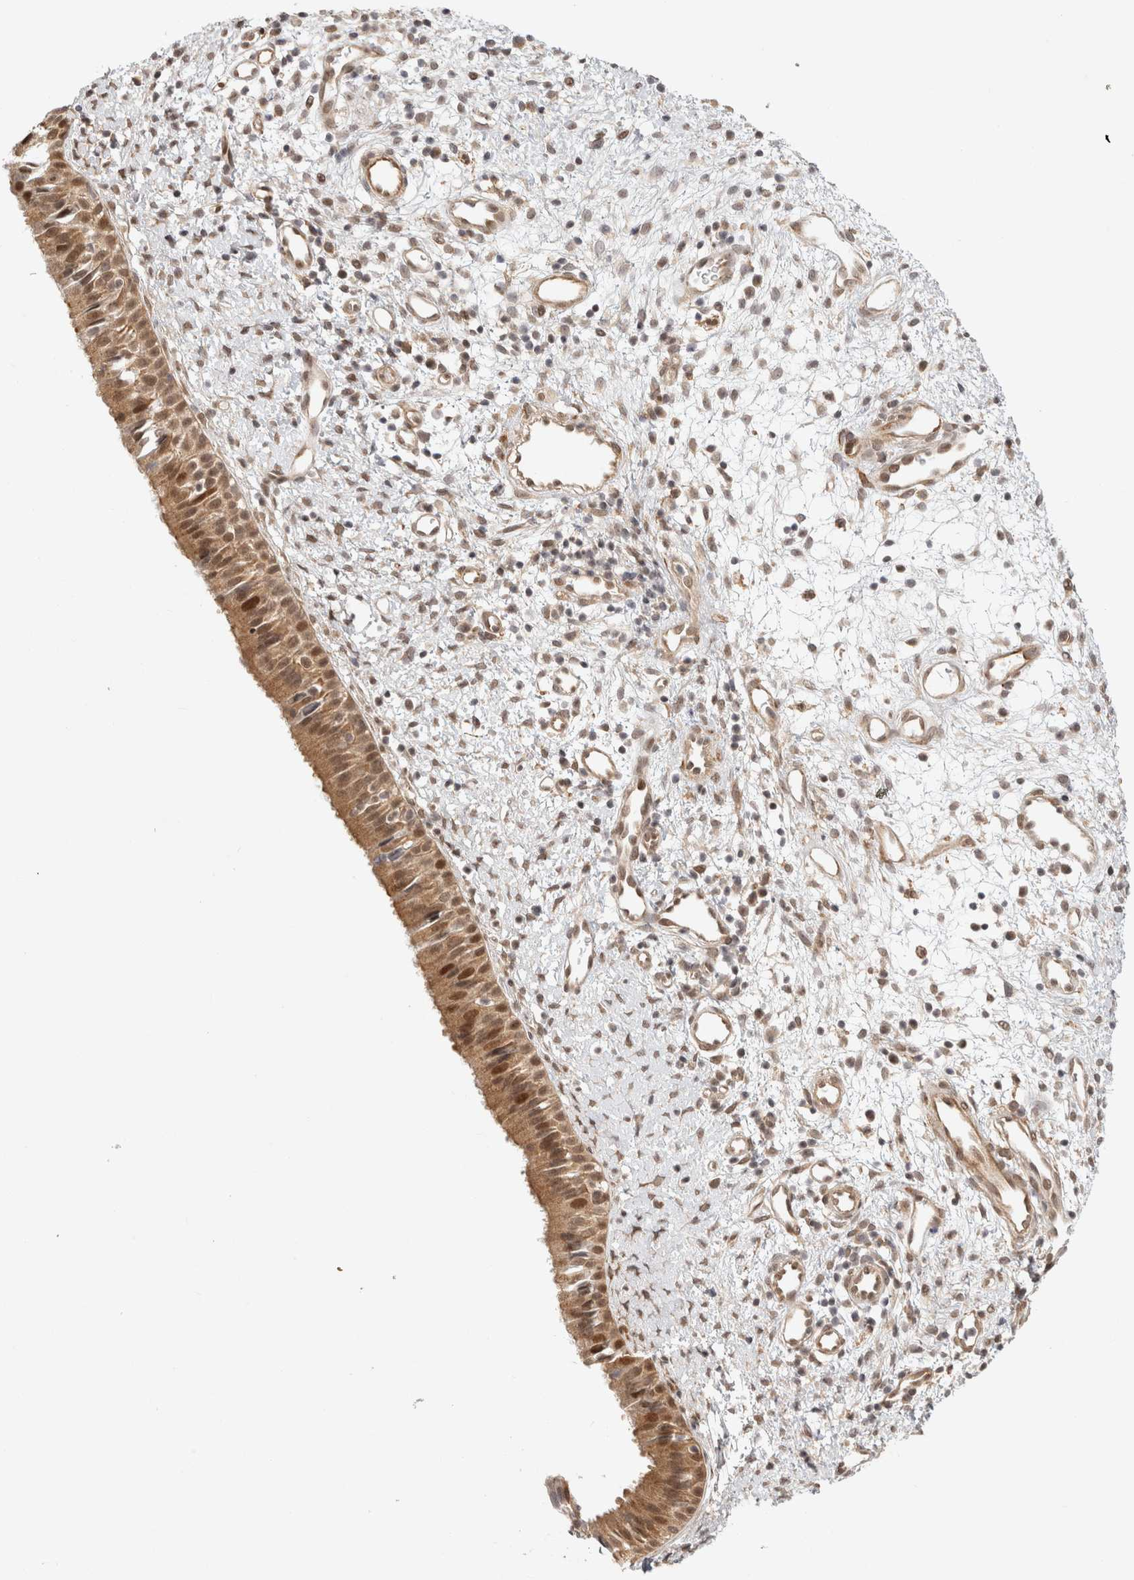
{"staining": {"intensity": "moderate", "quantity": ">75%", "location": "cytoplasmic/membranous,nuclear"}, "tissue": "nasopharynx", "cell_type": "Respiratory epithelial cells", "image_type": "normal", "snomed": [{"axis": "morphology", "description": "Normal tissue, NOS"}, {"axis": "topography", "description": "Nasopharynx"}], "caption": "Brown immunohistochemical staining in unremarkable human nasopharynx reveals moderate cytoplasmic/membranous,nuclear expression in about >75% of respiratory epithelial cells.", "gene": "ZNF318", "patient": {"sex": "male", "age": 22}}